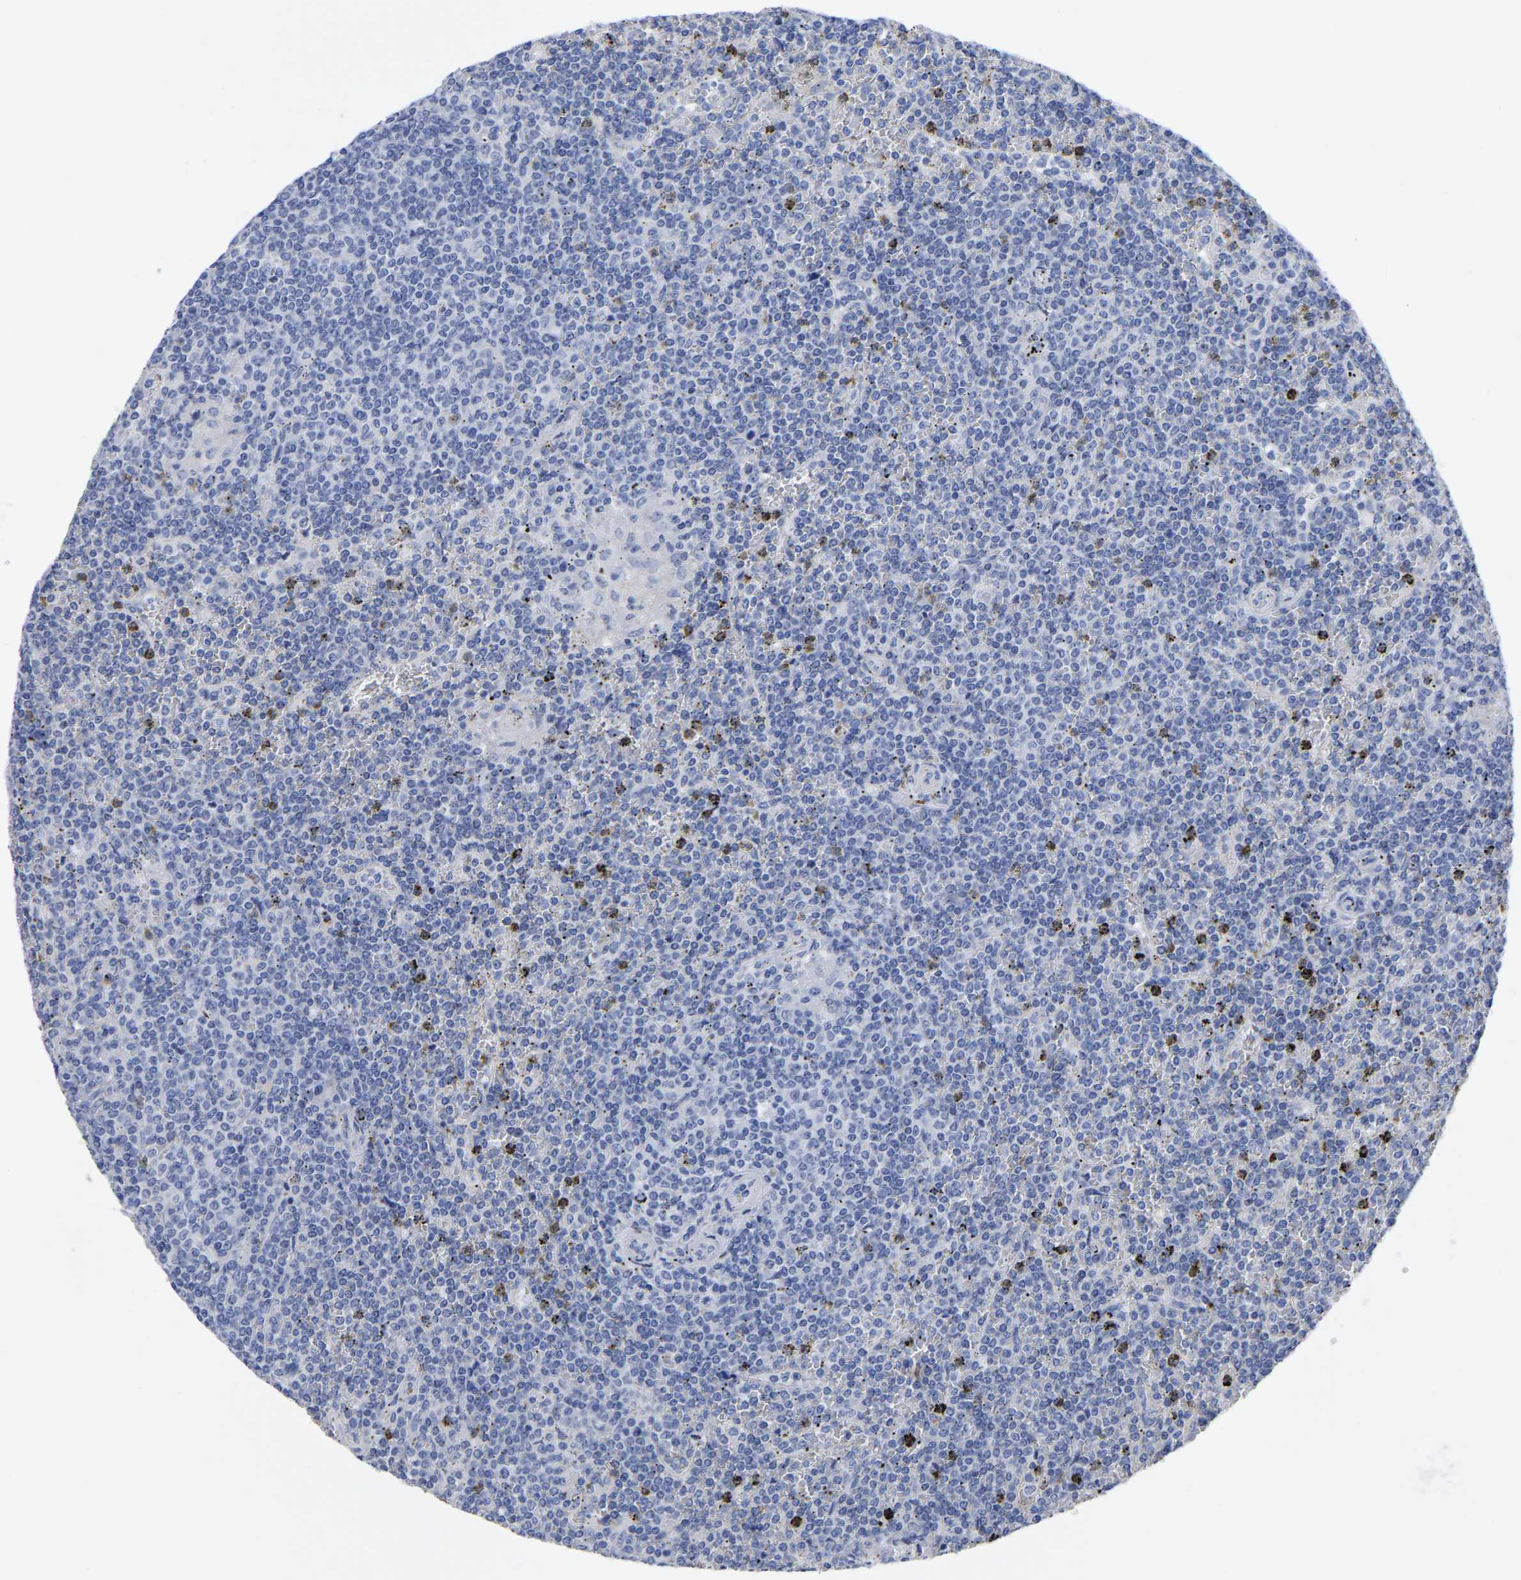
{"staining": {"intensity": "negative", "quantity": "none", "location": "none"}, "tissue": "lymphoma", "cell_type": "Tumor cells", "image_type": "cancer", "snomed": [{"axis": "morphology", "description": "Malignant lymphoma, non-Hodgkin's type, Low grade"}, {"axis": "topography", "description": "Spleen"}], "caption": "Immunohistochemistry (IHC) of low-grade malignant lymphoma, non-Hodgkin's type shows no staining in tumor cells.", "gene": "ANXA13", "patient": {"sex": "female", "age": 19}}